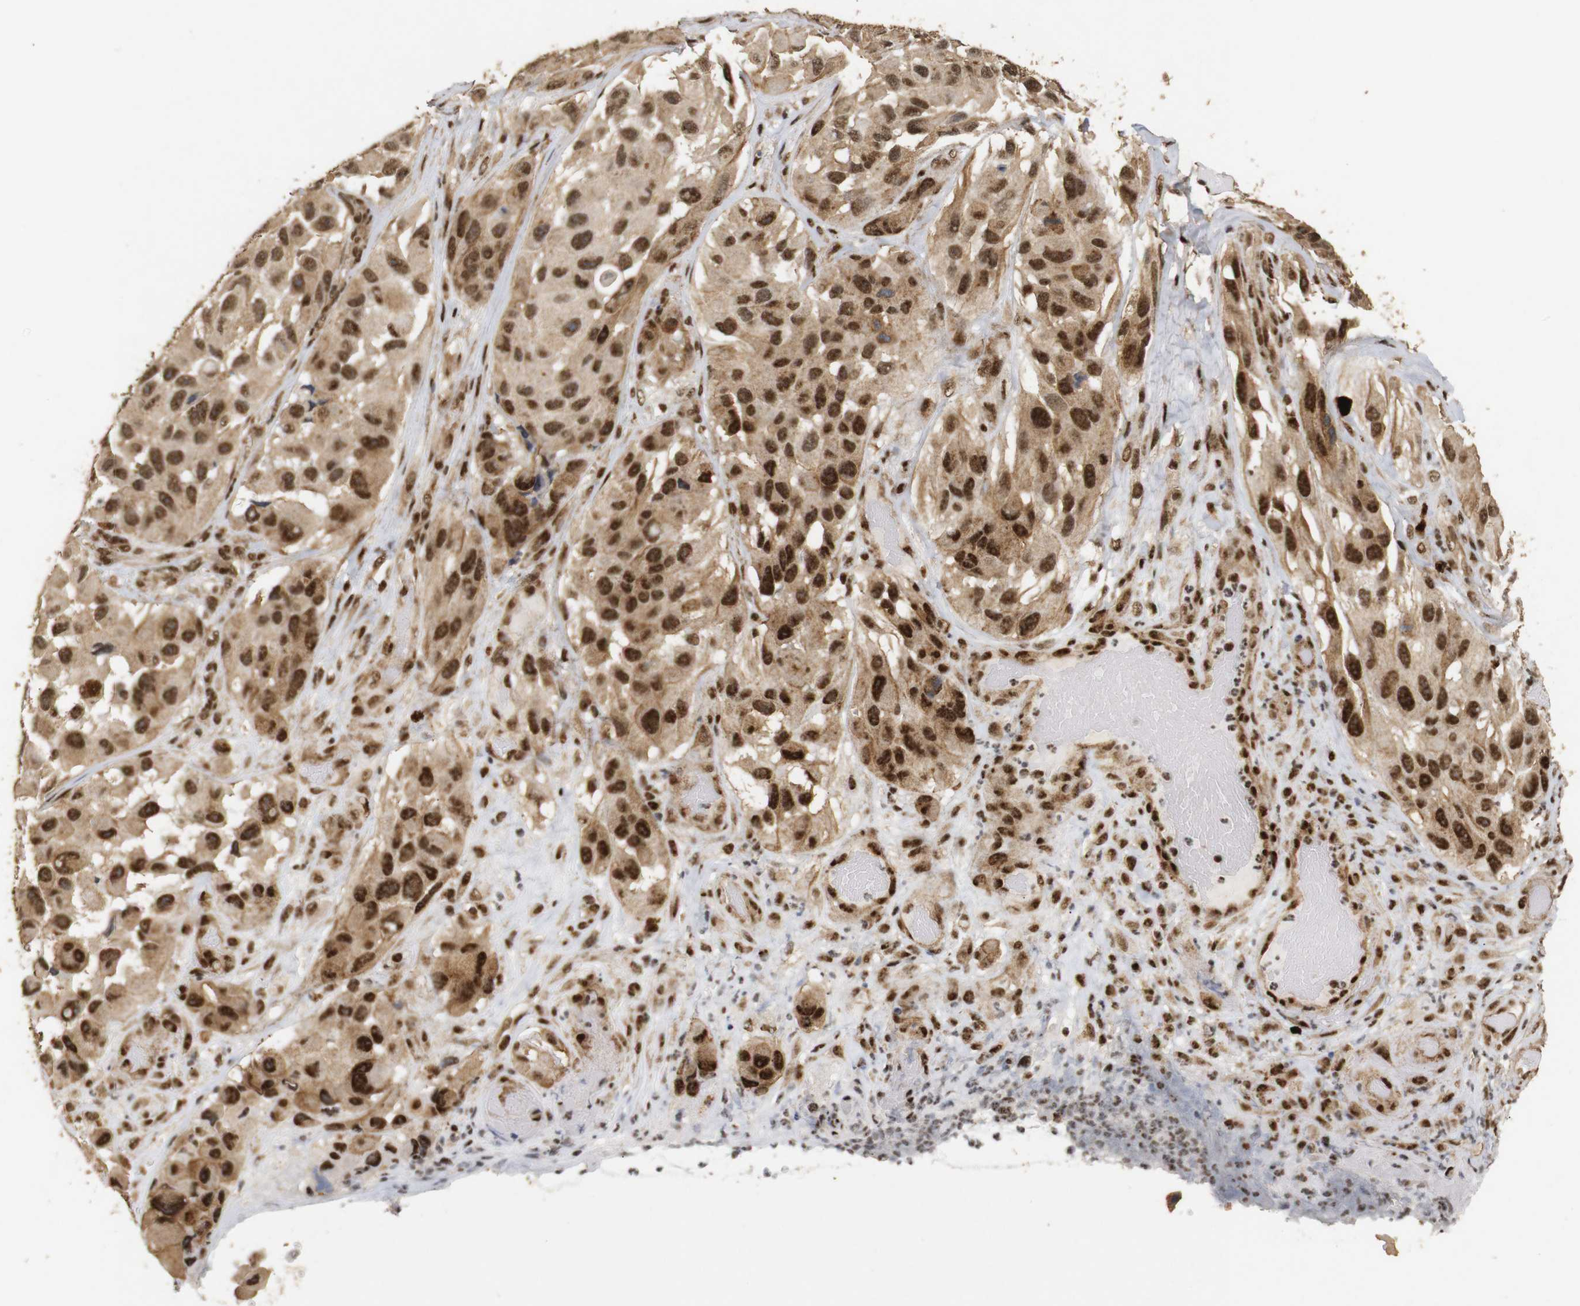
{"staining": {"intensity": "moderate", "quantity": ">75%", "location": "cytoplasmic/membranous,nuclear"}, "tissue": "melanoma", "cell_type": "Tumor cells", "image_type": "cancer", "snomed": [{"axis": "morphology", "description": "Malignant melanoma, NOS"}, {"axis": "topography", "description": "Skin"}], "caption": "Protein staining reveals moderate cytoplasmic/membranous and nuclear staining in about >75% of tumor cells in malignant melanoma.", "gene": "PYM1", "patient": {"sex": "female", "age": 73}}